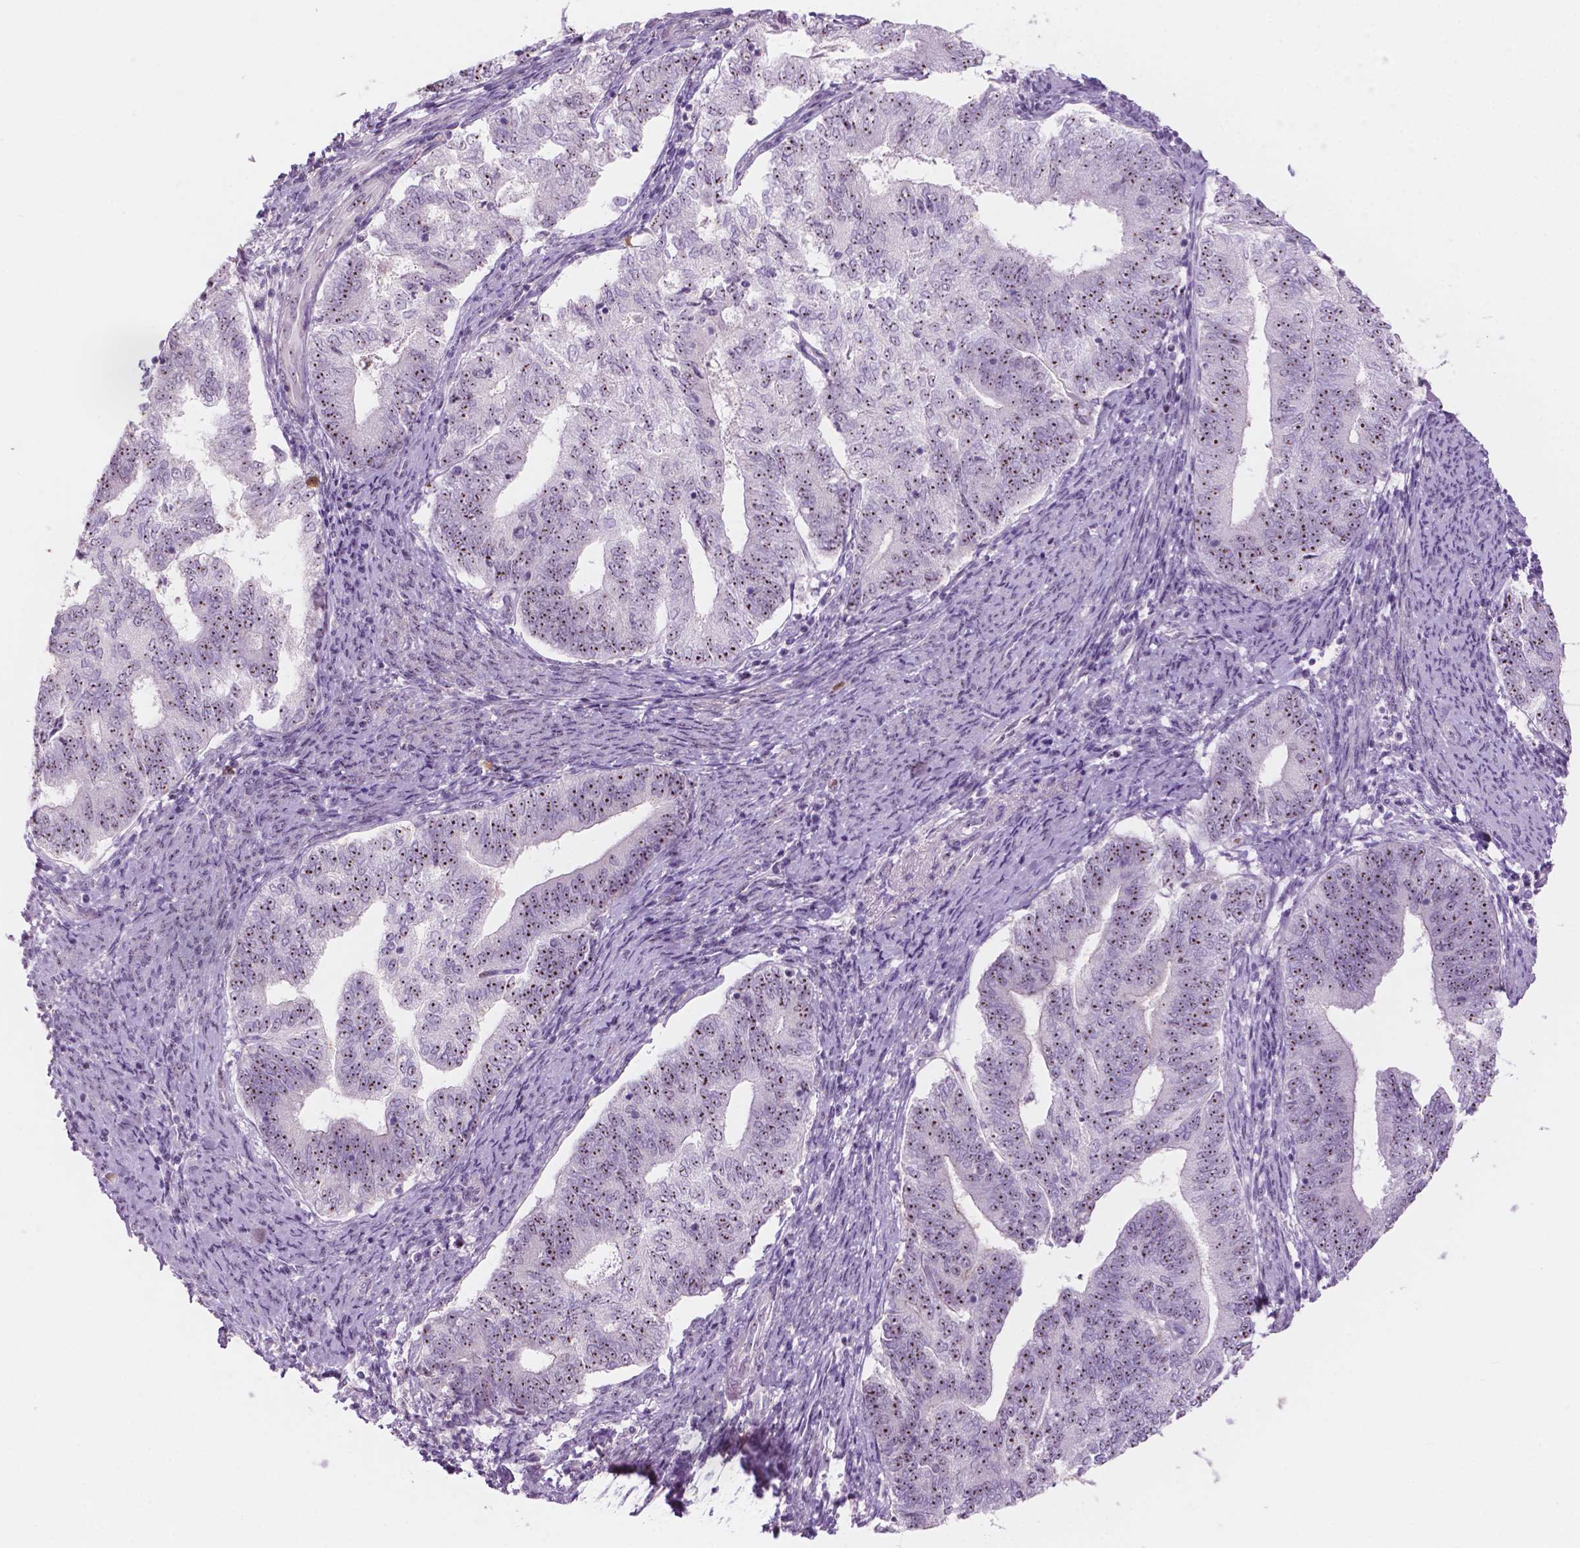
{"staining": {"intensity": "moderate", "quantity": ">75%", "location": "nuclear"}, "tissue": "endometrial cancer", "cell_type": "Tumor cells", "image_type": "cancer", "snomed": [{"axis": "morphology", "description": "Adenocarcinoma, NOS"}, {"axis": "topography", "description": "Endometrium"}], "caption": "Immunohistochemistry (DAB) staining of human adenocarcinoma (endometrial) exhibits moderate nuclear protein positivity in approximately >75% of tumor cells.", "gene": "ZNF853", "patient": {"sex": "female", "age": 65}}